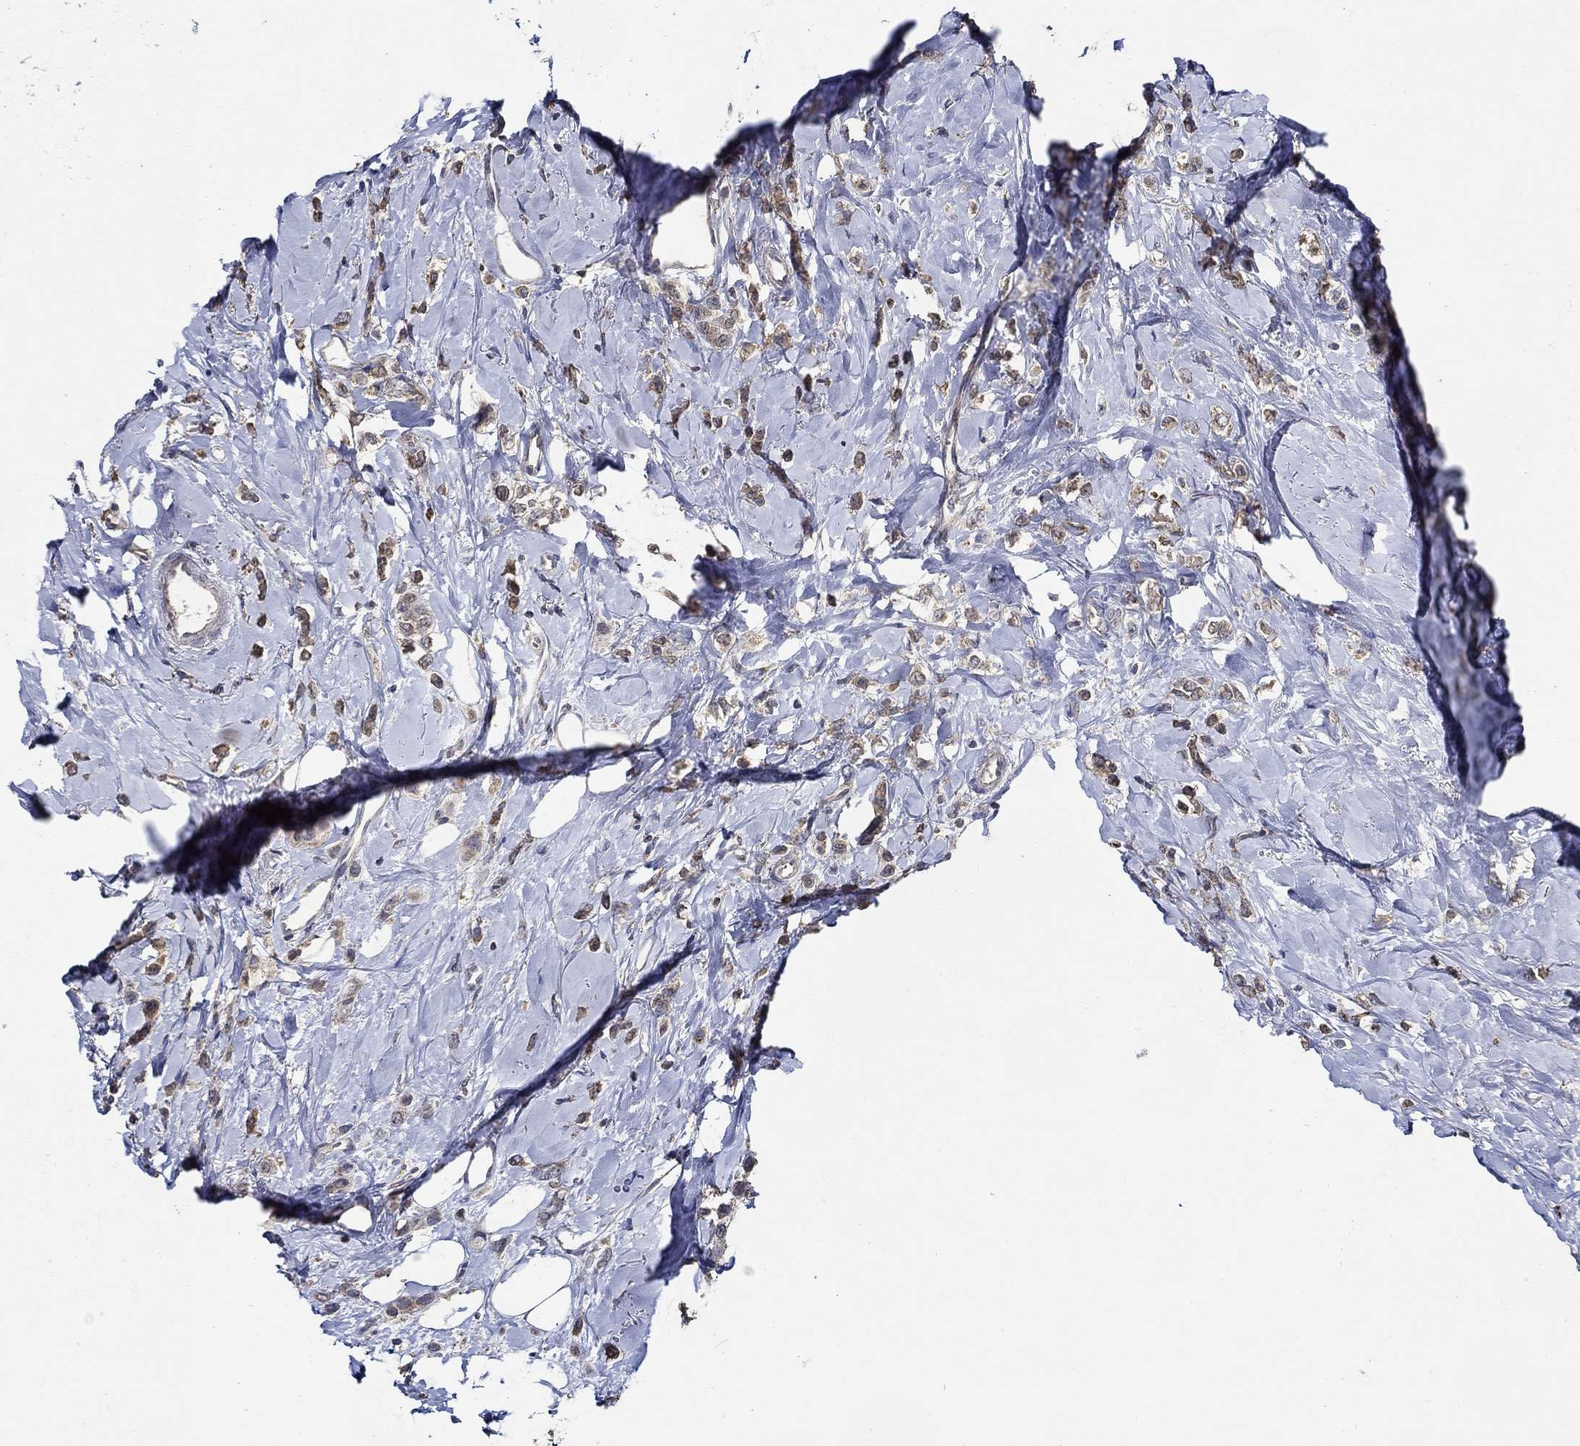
{"staining": {"intensity": "weak", "quantity": "25%-75%", "location": "cytoplasmic/membranous"}, "tissue": "breast cancer", "cell_type": "Tumor cells", "image_type": "cancer", "snomed": [{"axis": "morphology", "description": "Lobular carcinoma"}, {"axis": "topography", "description": "Breast"}], "caption": "A brown stain shows weak cytoplasmic/membranous expression of a protein in lobular carcinoma (breast) tumor cells.", "gene": "WDR53", "patient": {"sex": "female", "age": 66}}